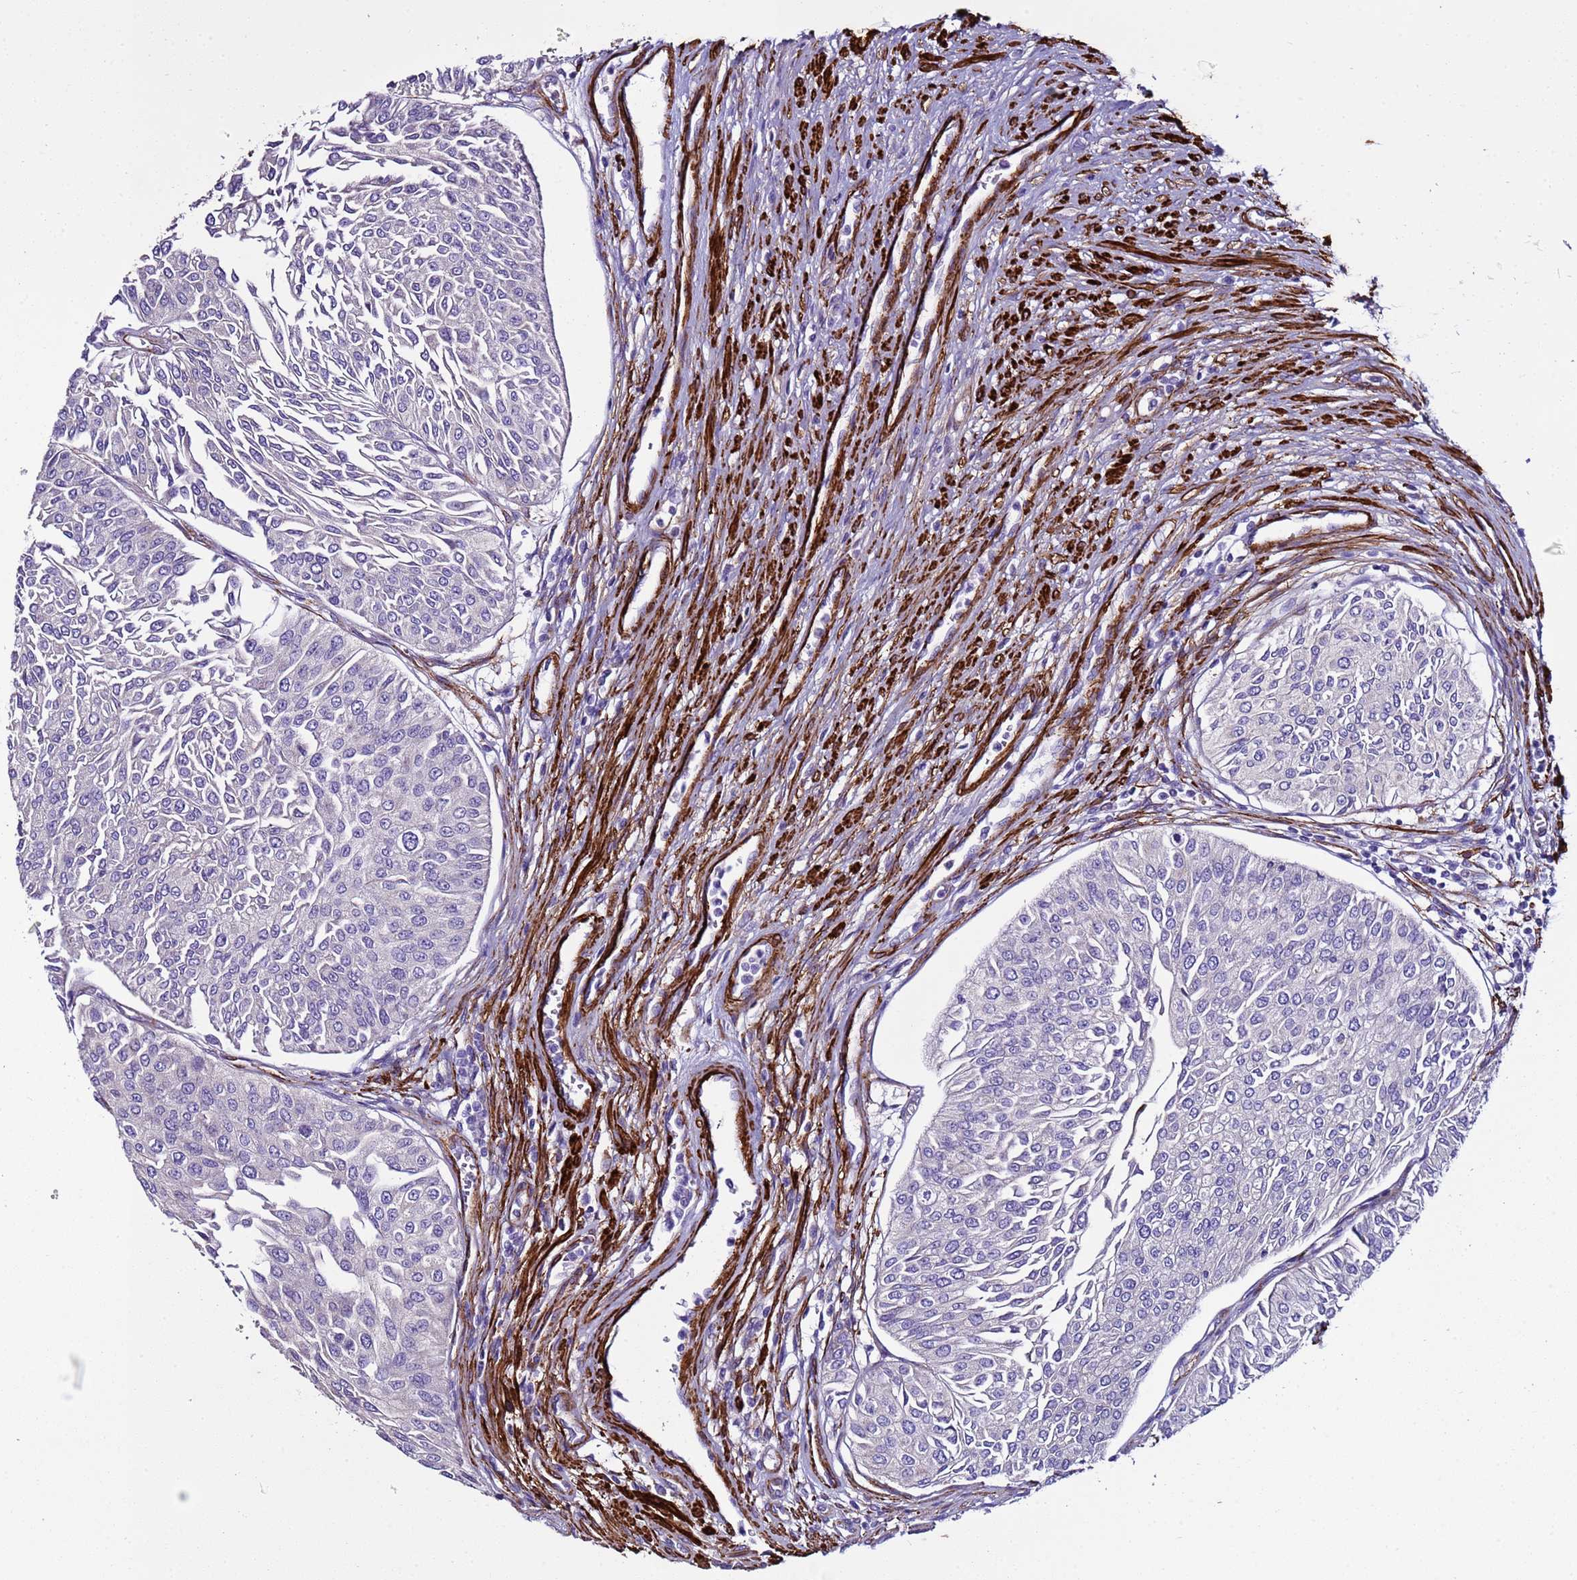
{"staining": {"intensity": "negative", "quantity": "none", "location": "none"}, "tissue": "urothelial cancer", "cell_type": "Tumor cells", "image_type": "cancer", "snomed": [{"axis": "morphology", "description": "Urothelial carcinoma, Low grade"}, {"axis": "topography", "description": "Urinary bladder"}], "caption": "Immunohistochemistry (IHC) of human urothelial carcinoma (low-grade) reveals no positivity in tumor cells.", "gene": "RABL2B", "patient": {"sex": "male", "age": 67}}